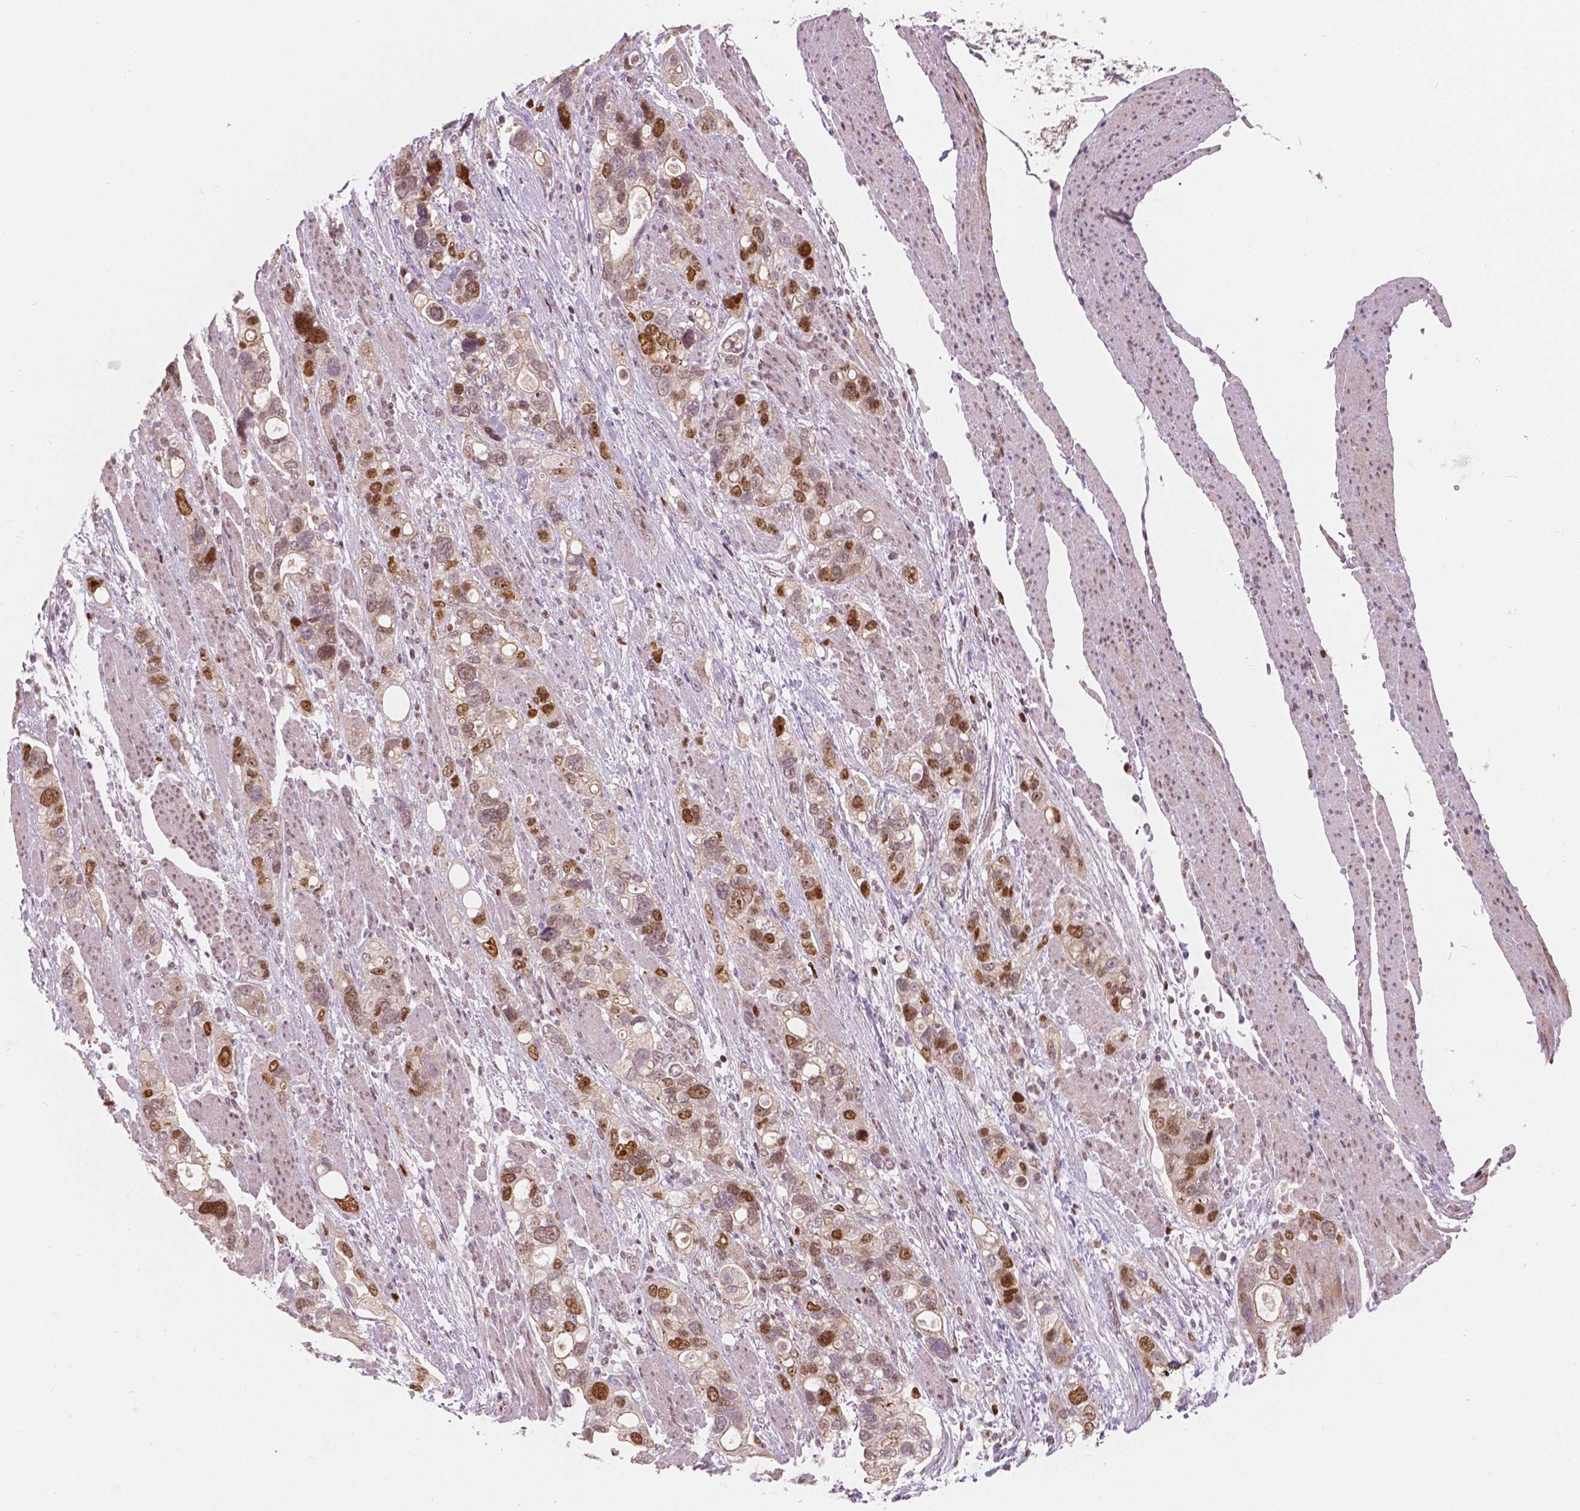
{"staining": {"intensity": "strong", "quantity": "<25%", "location": "nuclear"}, "tissue": "stomach cancer", "cell_type": "Tumor cells", "image_type": "cancer", "snomed": [{"axis": "morphology", "description": "Adenocarcinoma, NOS"}, {"axis": "topography", "description": "Stomach, upper"}], "caption": "Adenocarcinoma (stomach) stained with immunohistochemistry reveals strong nuclear expression in approximately <25% of tumor cells.", "gene": "NSD2", "patient": {"sex": "female", "age": 81}}